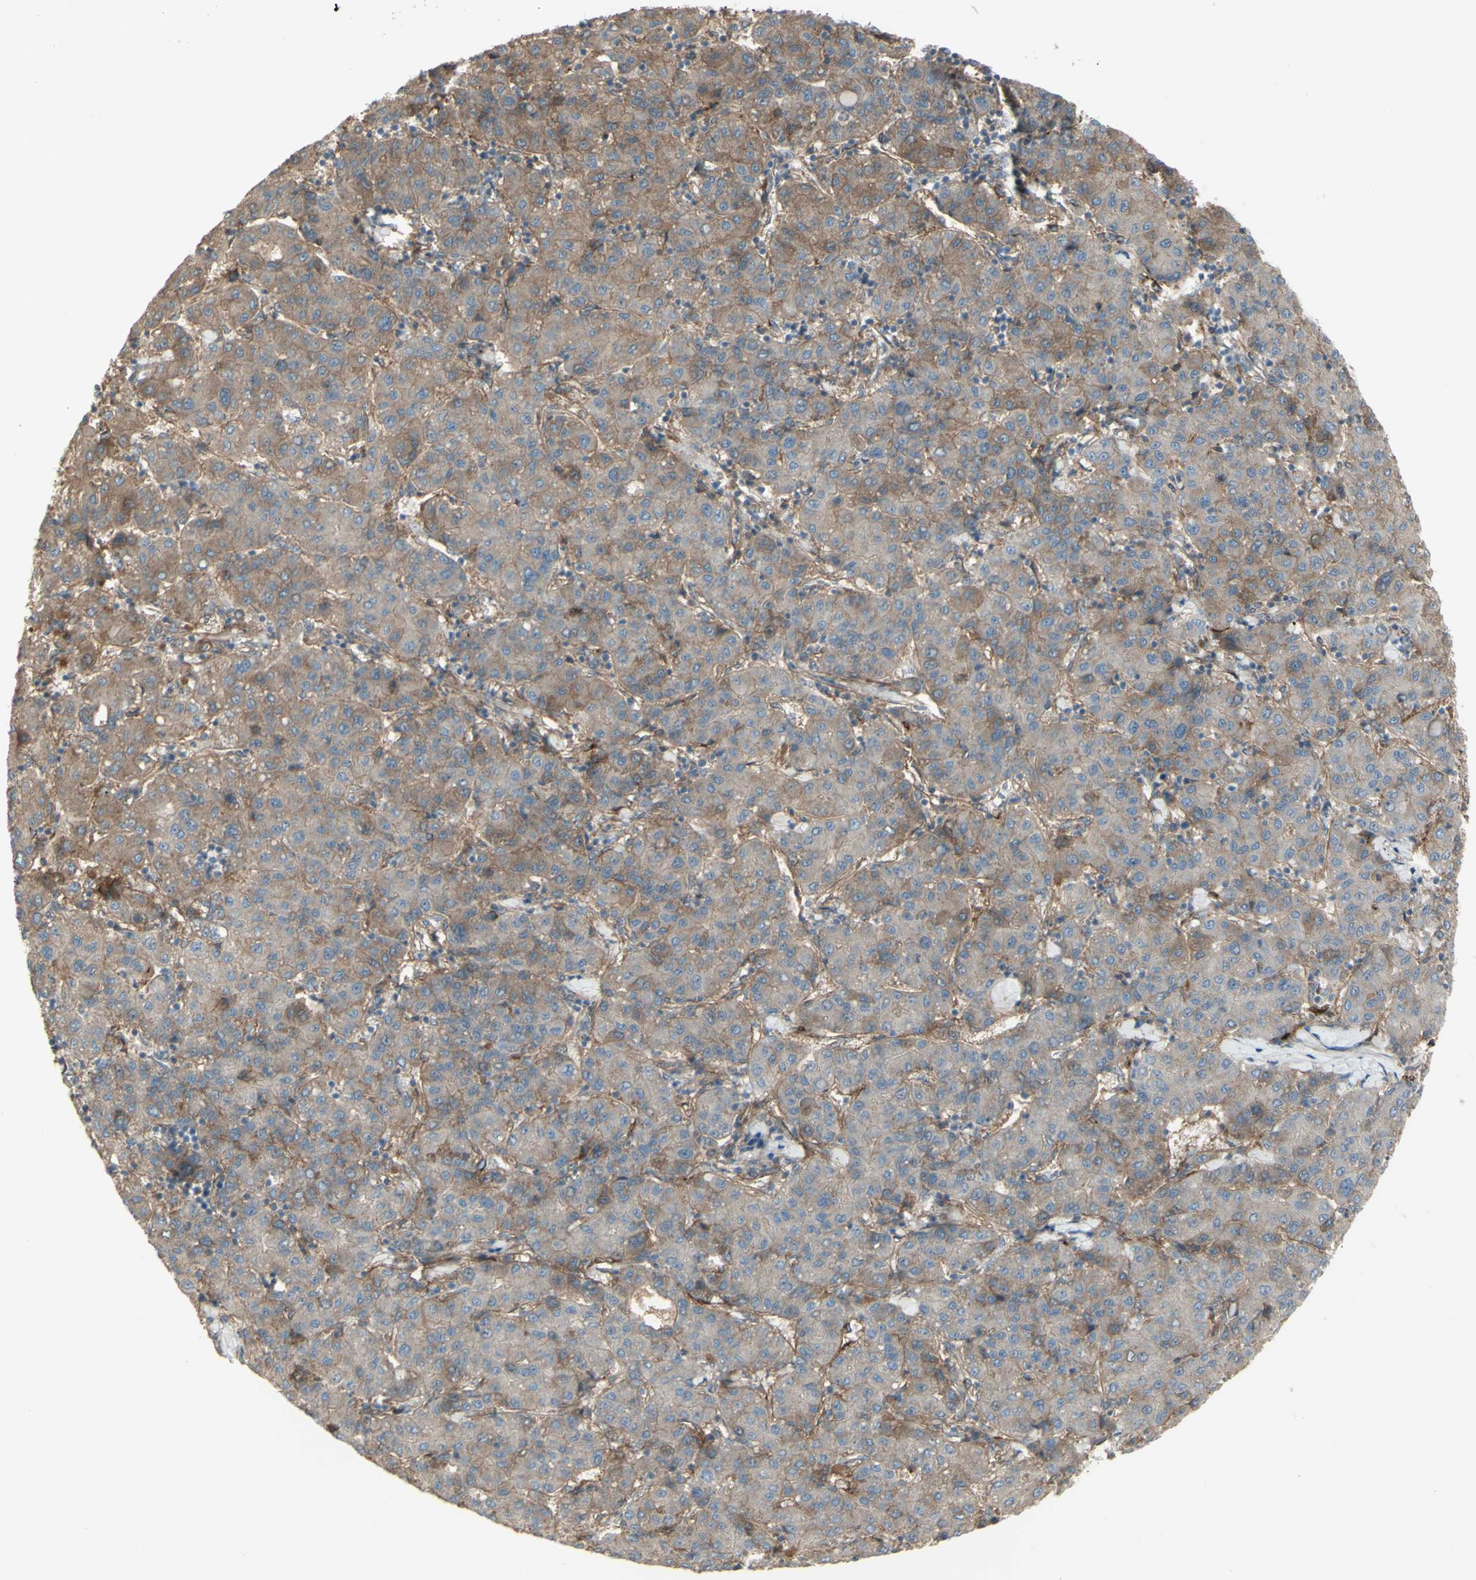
{"staining": {"intensity": "weak", "quantity": "25%-75%", "location": "cytoplasmic/membranous"}, "tissue": "liver cancer", "cell_type": "Tumor cells", "image_type": "cancer", "snomed": [{"axis": "morphology", "description": "Carcinoma, Hepatocellular, NOS"}, {"axis": "topography", "description": "Liver"}], "caption": "Immunohistochemistry staining of hepatocellular carcinoma (liver), which reveals low levels of weak cytoplasmic/membranous staining in about 25%-75% of tumor cells indicating weak cytoplasmic/membranous protein expression. The staining was performed using DAB (brown) for protein detection and nuclei were counterstained in hematoxylin (blue).", "gene": "CD276", "patient": {"sex": "male", "age": 65}}